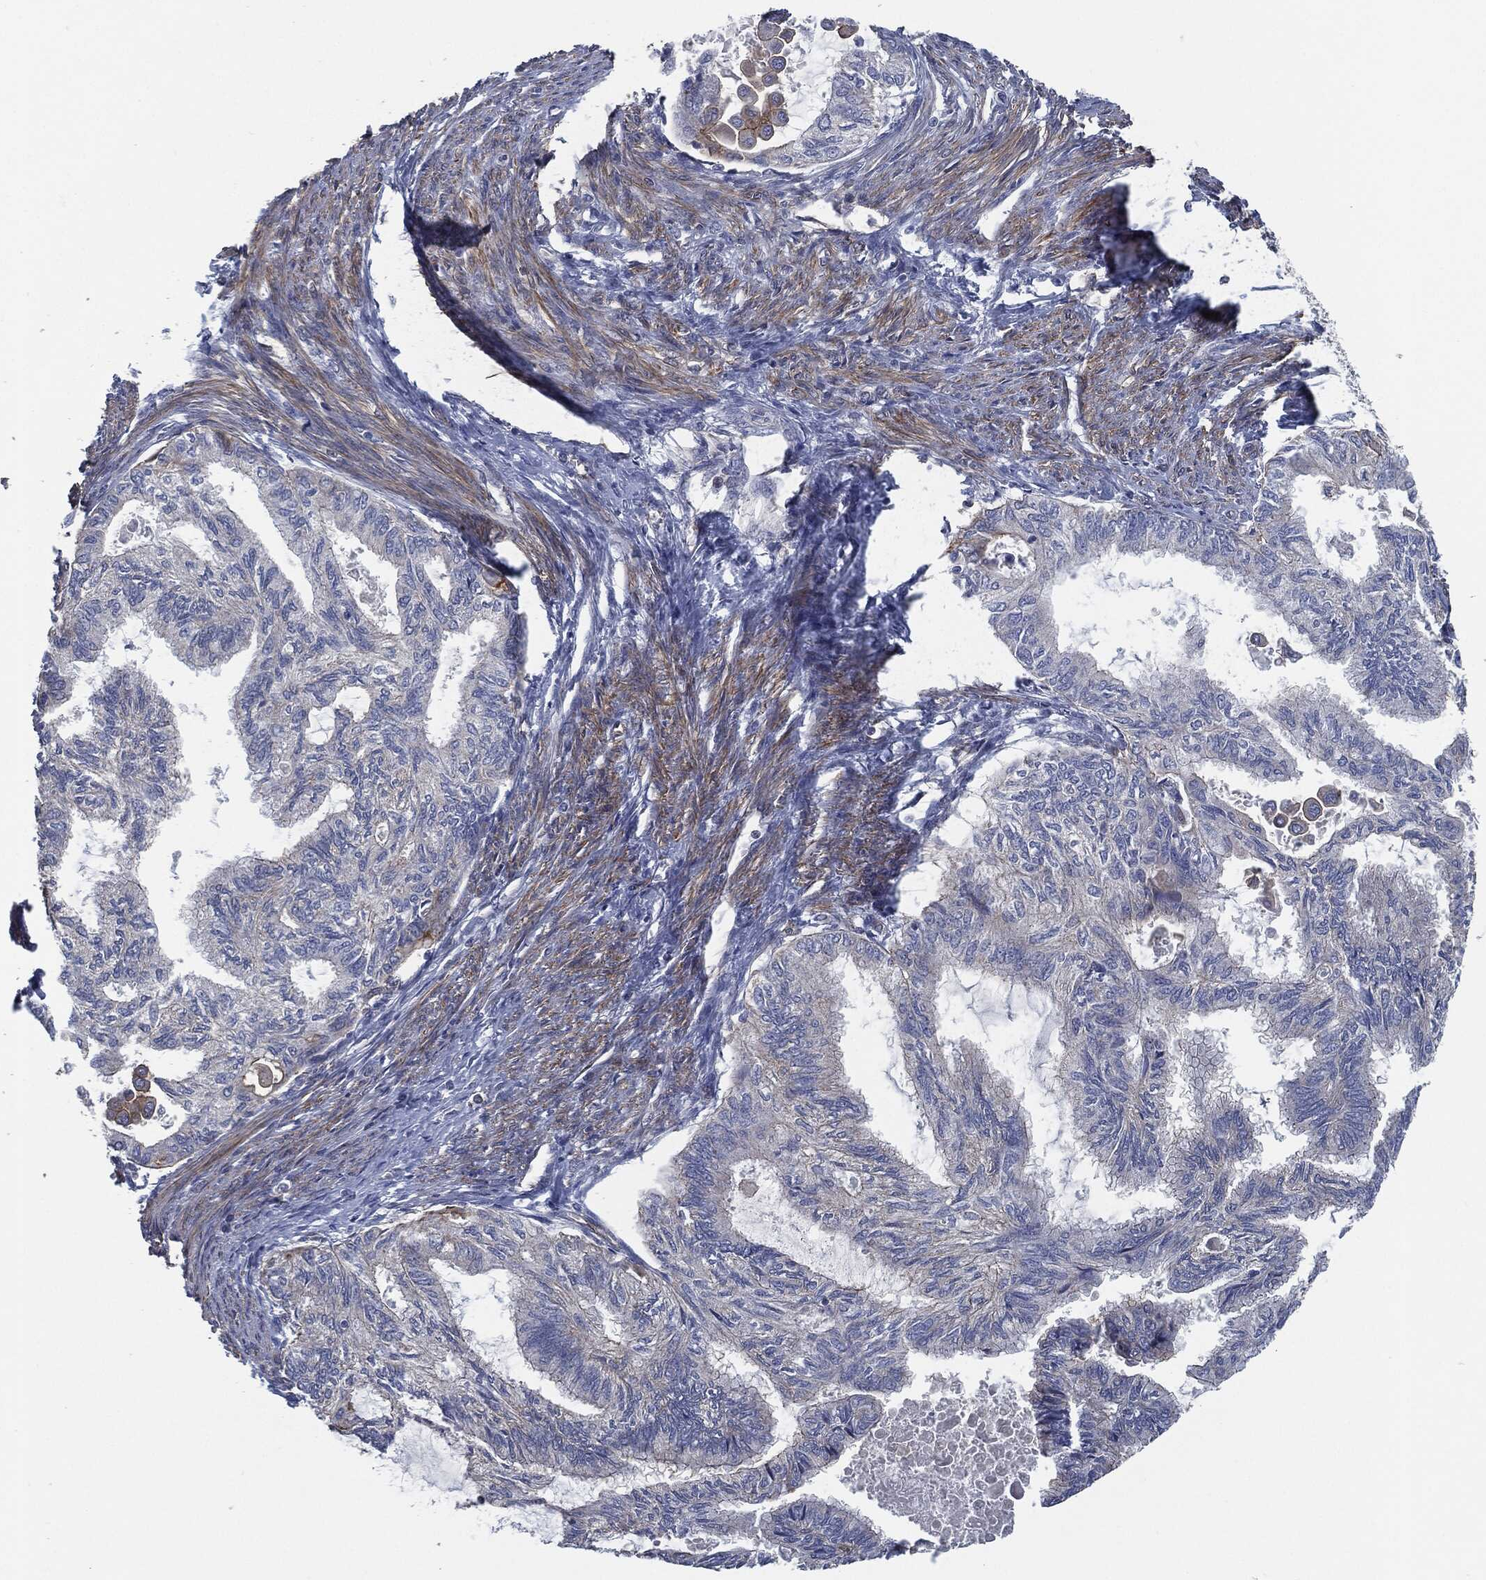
{"staining": {"intensity": "negative", "quantity": "none", "location": "none"}, "tissue": "endometrial cancer", "cell_type": "Tumor cells", "image_type": "cancer", "snomed": [{"axis": "morphology", "description": "Adenocarcinoma, NOS"}, {"axis": "topography", "description": "Endometrium"}], "caption": "This is a photomicrograph of IHC staining of adenocarcinoma (endometrial), which shows no expression in tumor cells.", "gene": "SVIL", "patient": {"sex": "female", "age": 86}}